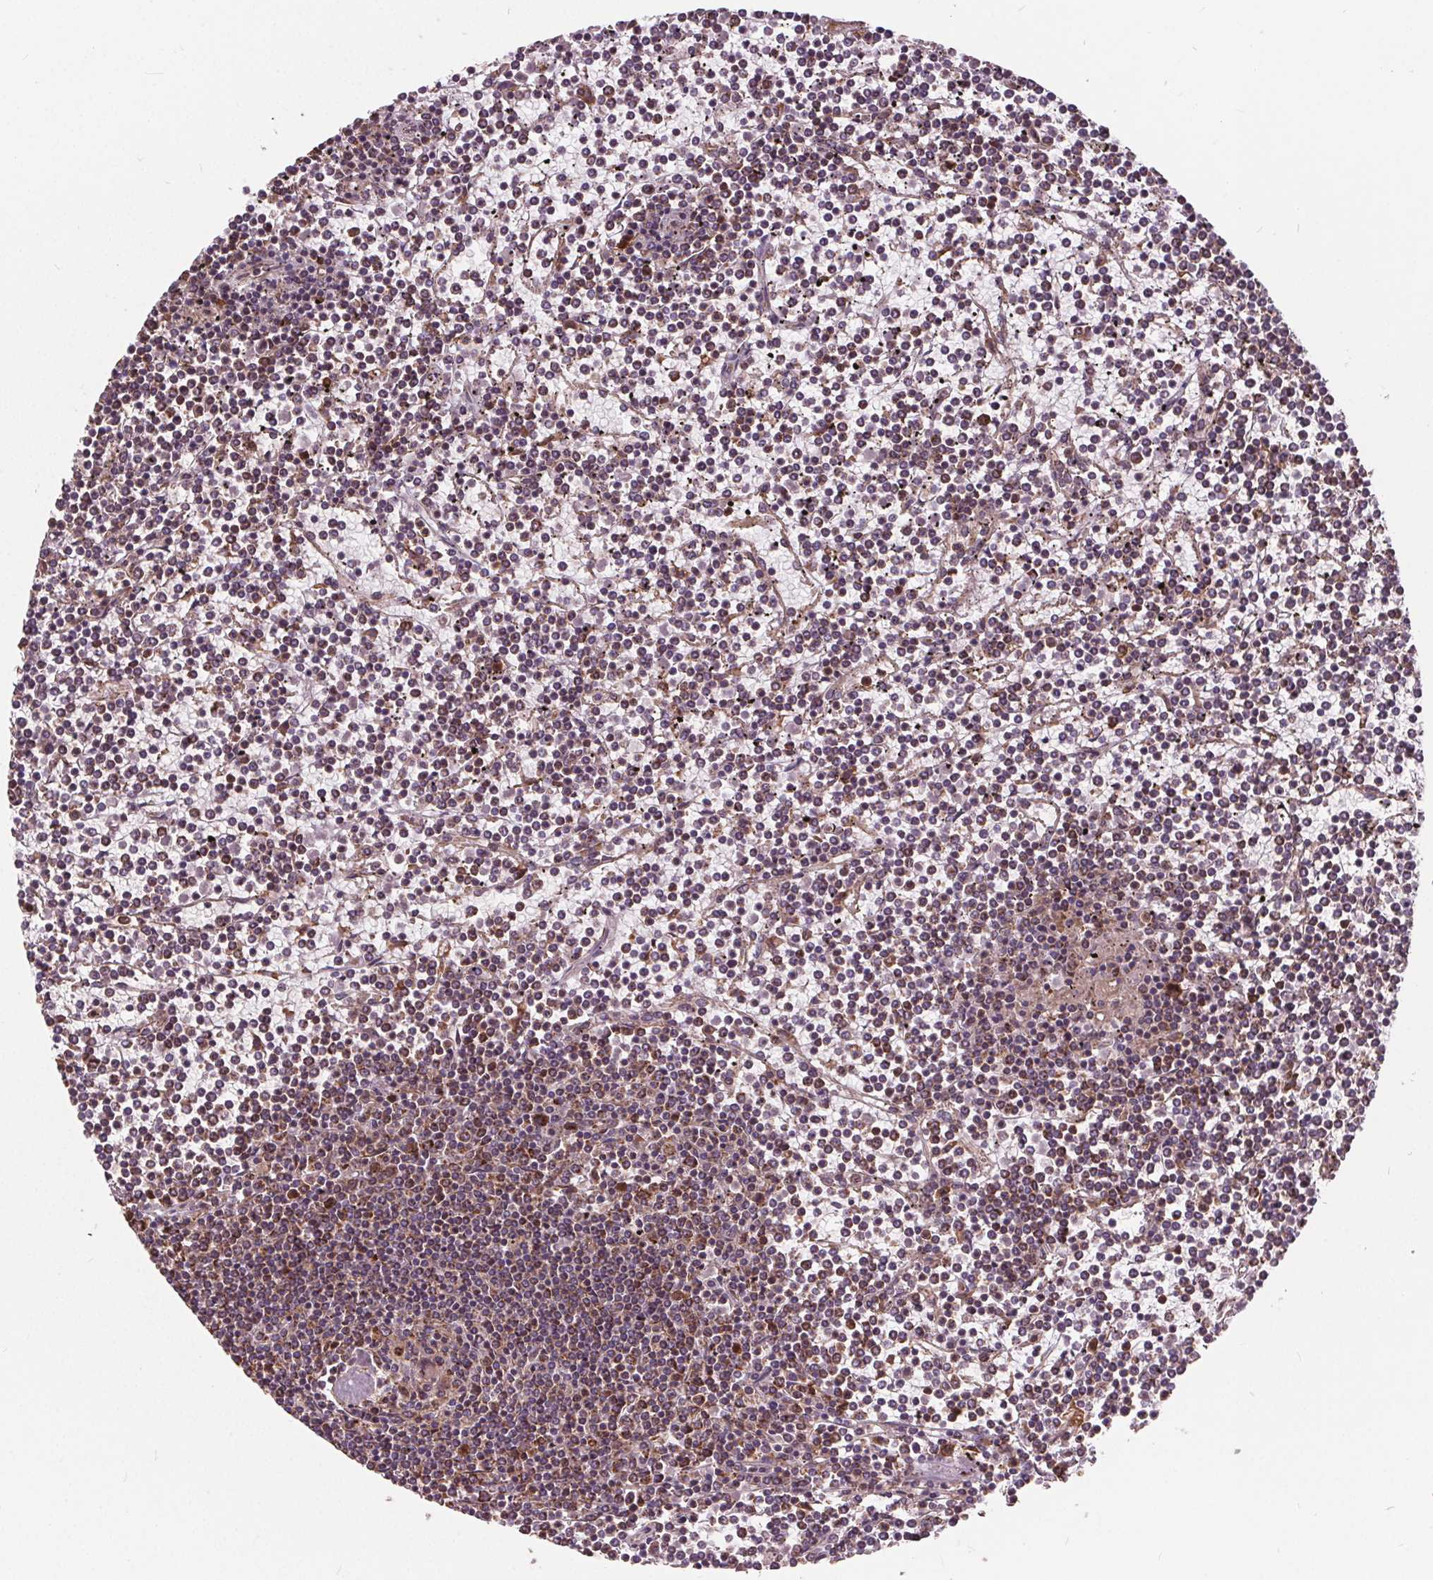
{"staining": {"intensity": "moderate", "quantity": "25%-75%", "location": "cytoplasmic/membranous"}, "tissue": "lymphoma", "cell_type": "Tumor cells", "image_type": "cancer", "snomed": [{"axis": "morphology", "description": "Malignant lymphoma, non-Hodgkin's type, Low grade"}, {"axis": "topography", "description": "Spleen"}], "caption": "A brown stain labels moderate cytoplasmic/membranous positivity of a protein in low-grade malignant lymphoma, non-Hodgkin's type tumor cells.", "gene": "PLSCR3", "patient": {"sex": "female", "age": 19}}